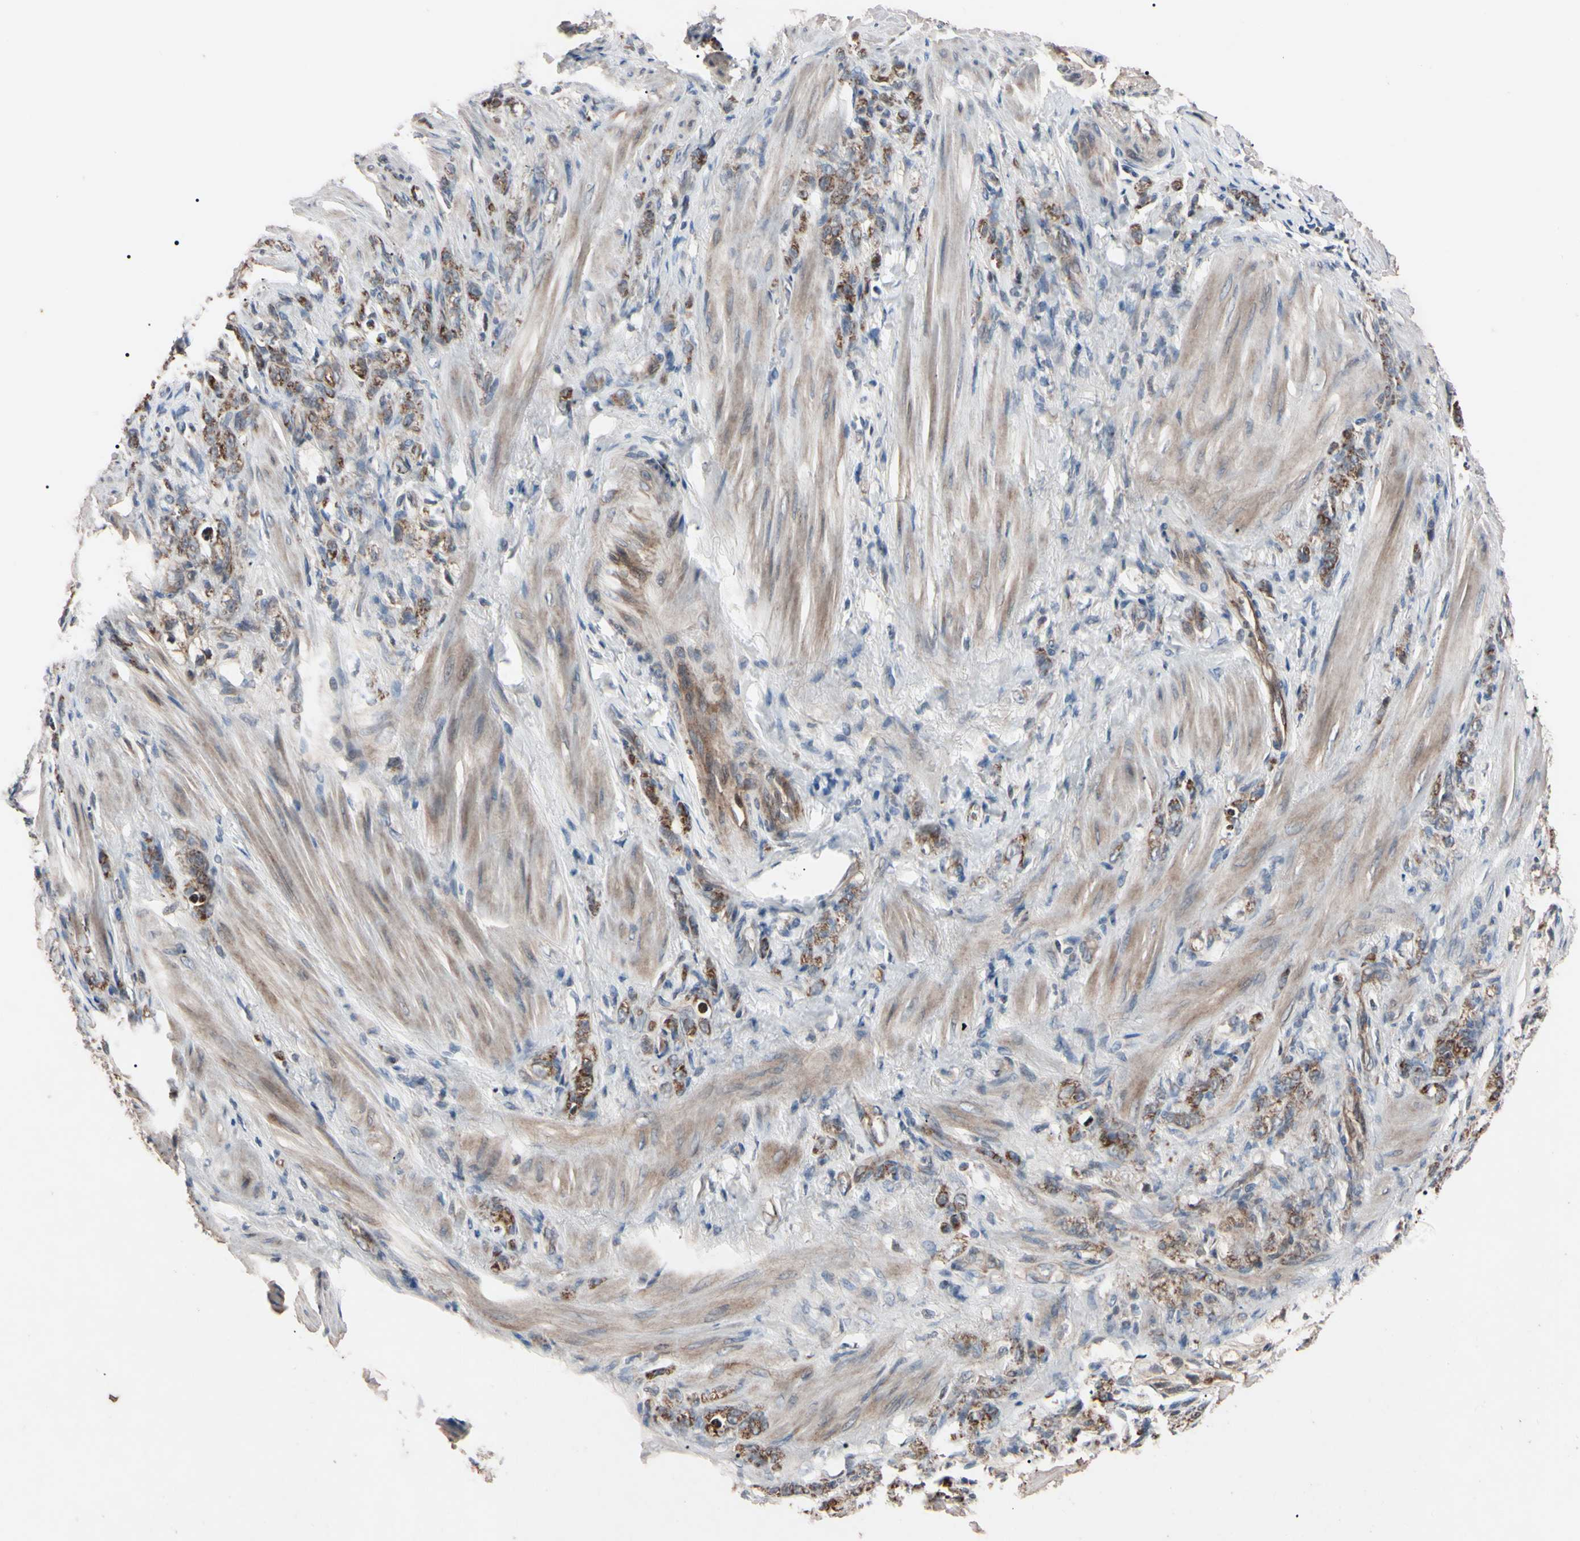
{"staining": {"intensity": "weak", "quantity": "25%-75%", "location": "cytoplasmic/membranous"}, "tissue": "stomach cancer", "cell_type": "Tumor cells", "image_type": "cancer", "snomed": [{"axis": "morphology", "description": "Adenocarcinoma, NOS"}, {"axis": "topography", "description": "Stomach"}], "caption": "IHC micrograph of neoplastic tissue: stomach cancer (adenocarcinoma) stained using immunohistochemistry displays low levels of weak protein expression localized specifically in the cytoplasmic/membranous of tumor cells, appearing as a cytoplasmic/membranous brown color.", "gene": "TNFRSF1A", "patient": {"sex": "male", "age": 82}}